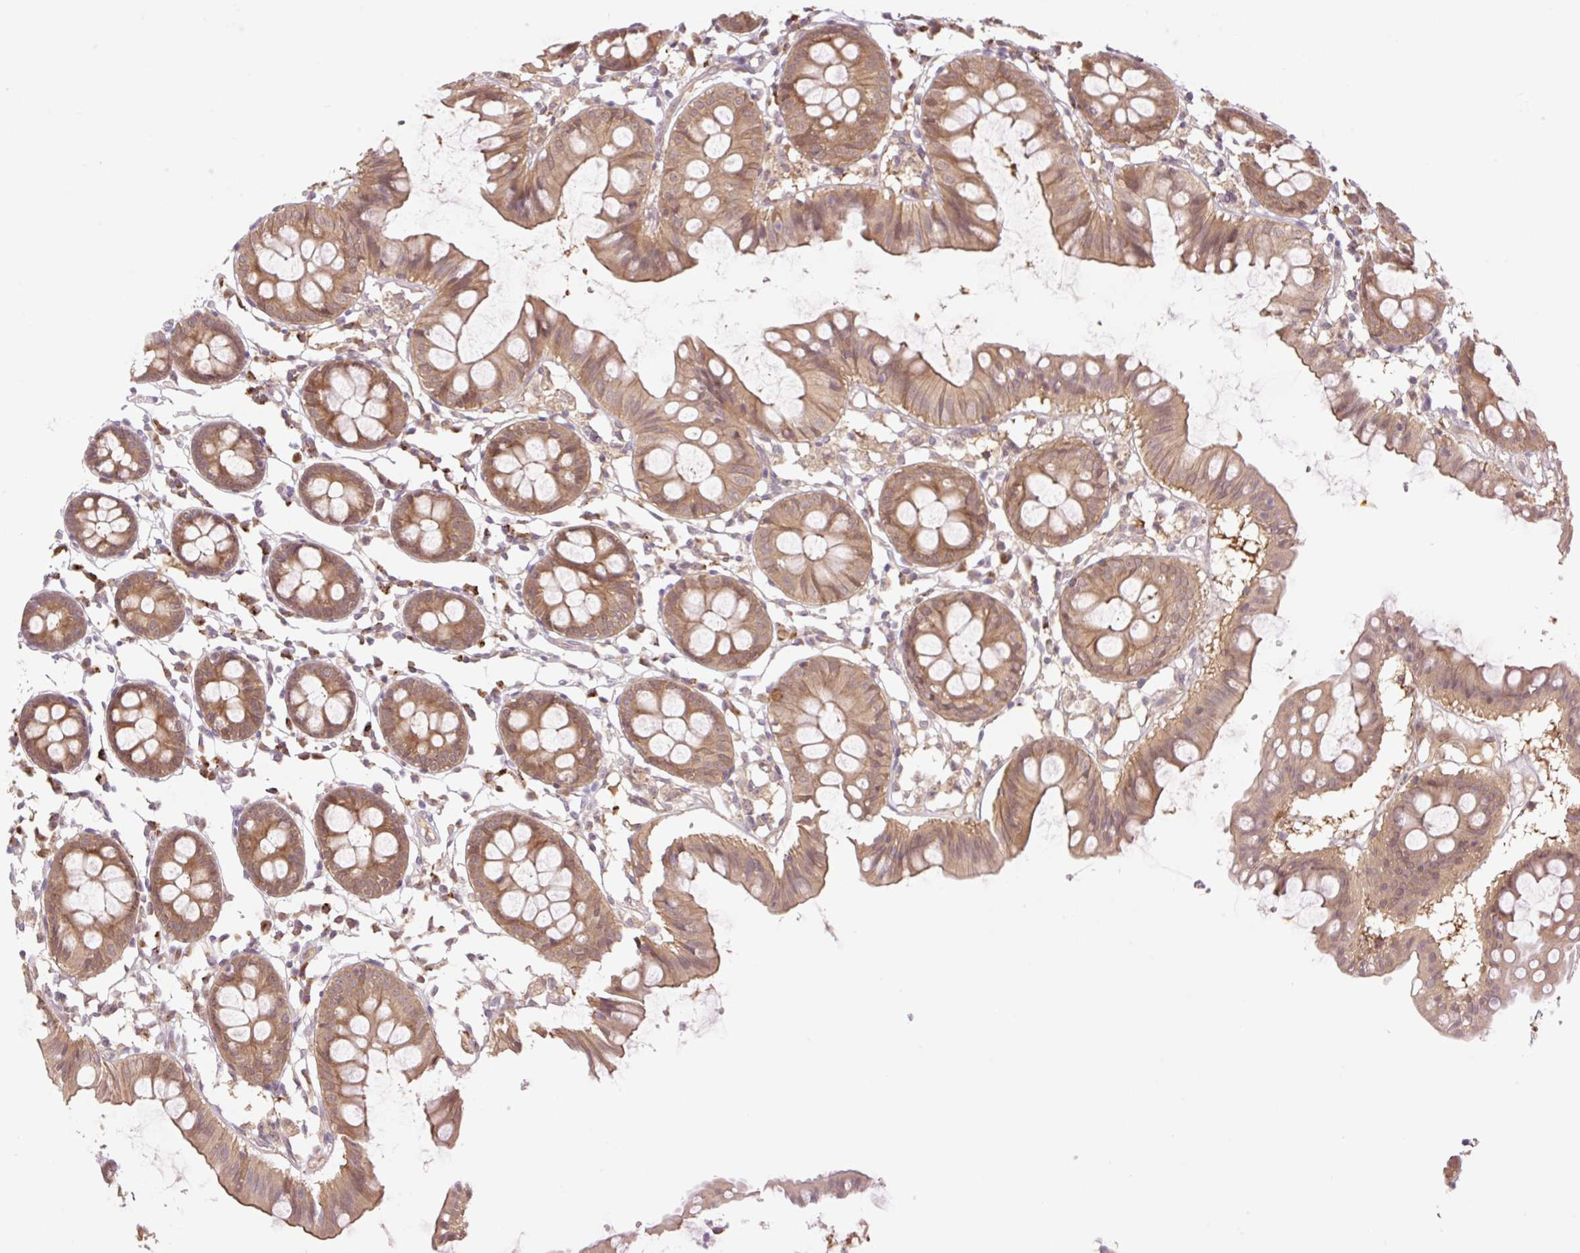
{"staining": {"intensity": "weak", "quantity": "25%-75%", "location": "cytoplasmic/membranous"}, "tissue": "colon", "cell_type": "Endothelial cells", "image_type": "normal", "snomed": [{"axis": "morphology", "description": "Normal tissue, NOS"}, {"axis": "topography", "description": "Colon"}], "caption": "Immunohistochemical staining of benign human colon displays weak cytoplasmic/membranous protein expression in about 25%-75% of endothelial cells. Ihc stains the protein in brown and the nuclei are stained blue.", "gene": "VPS25", "patient": {"sex": "female", "age": 84}}